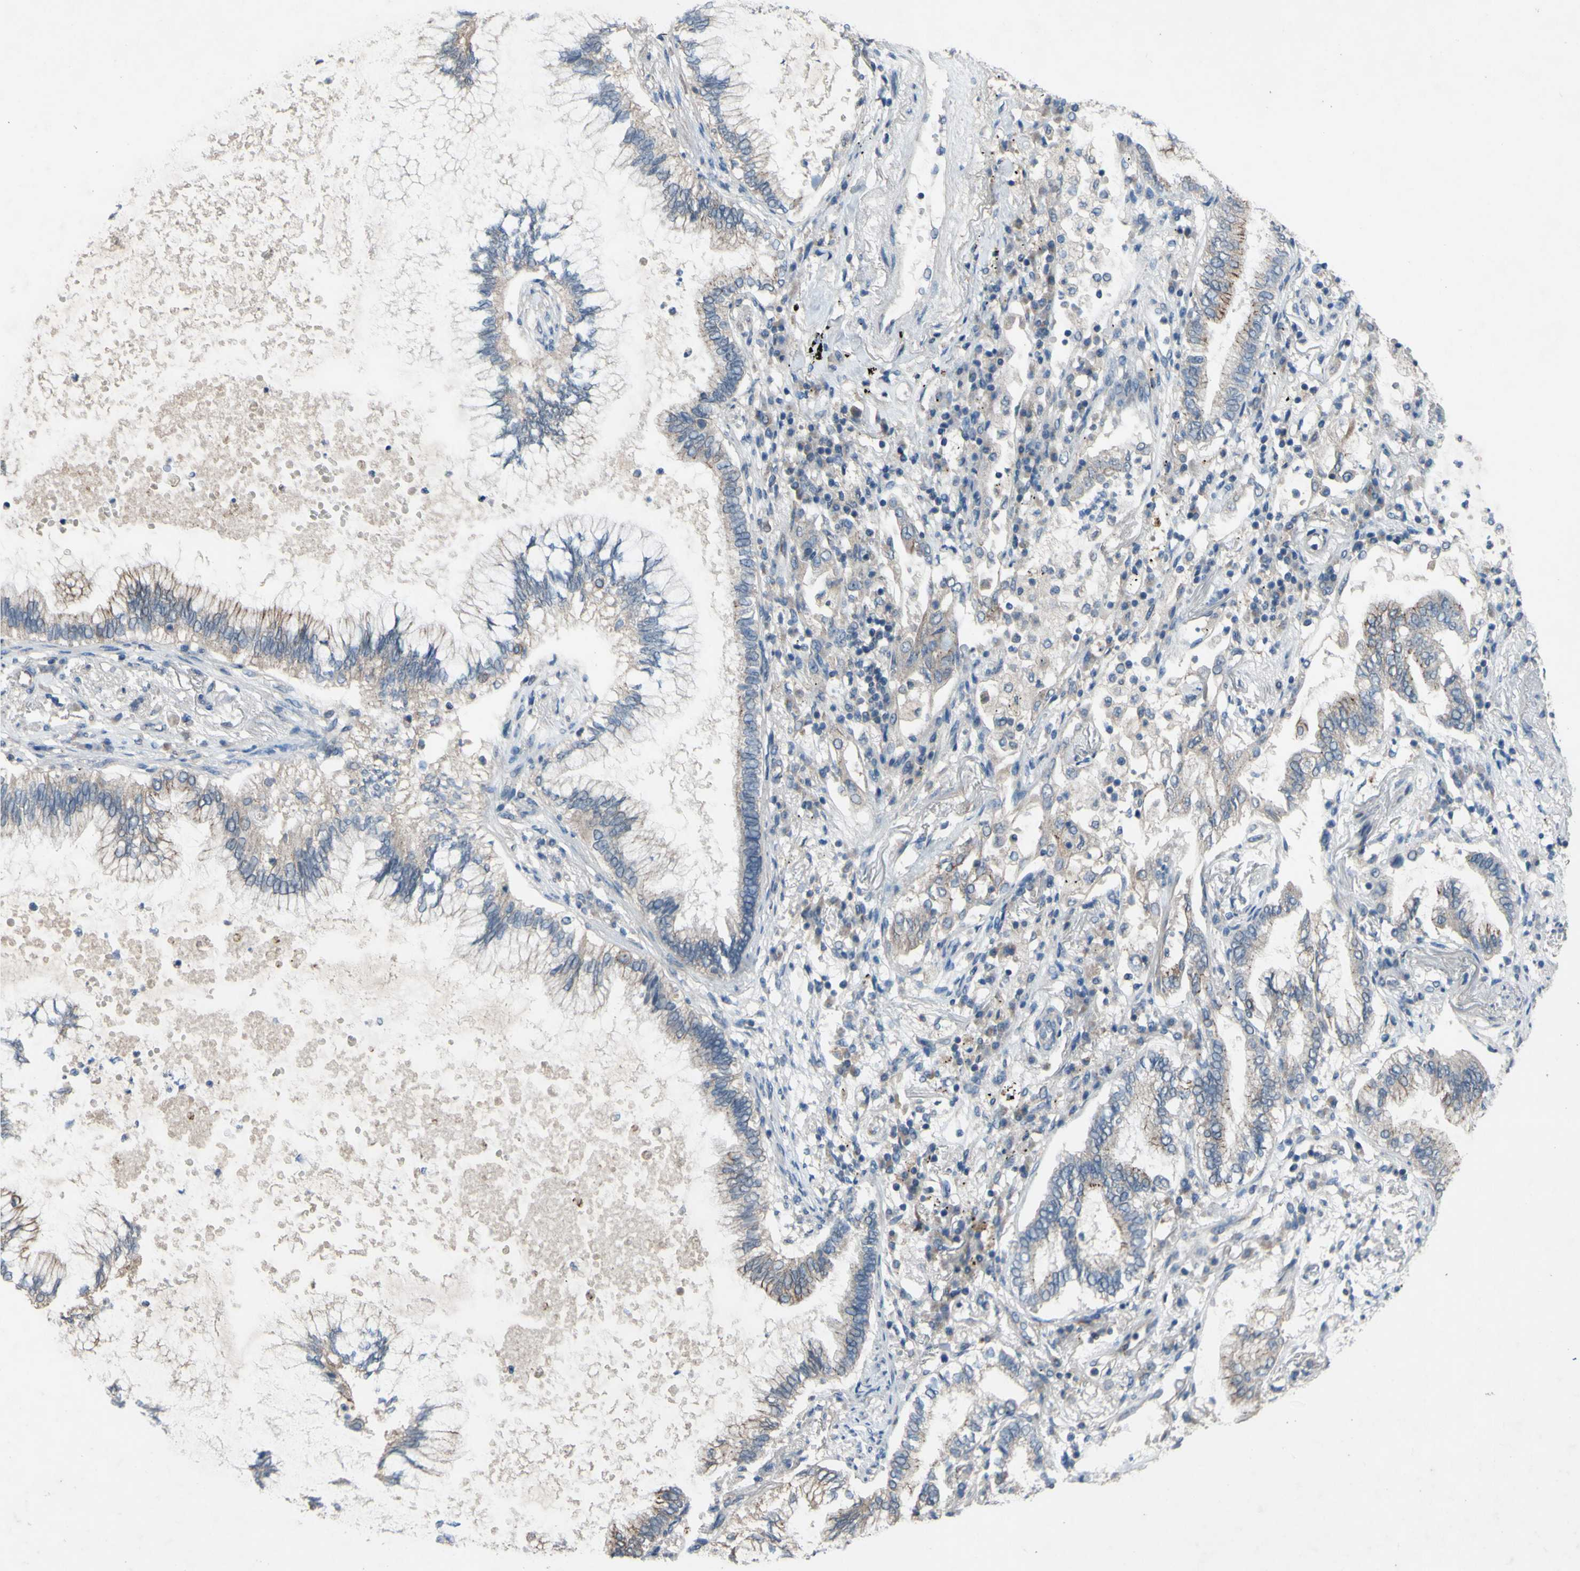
{"staining": {"intensity": "weak", "quantity": ">75%", "location": "cytoplasmic/membranous"}, "tissue": "lung cancer", "cell_type": "Tumor cells", "image_type": "cancer", "snomed": [{"axis": "morphology", "description": "Normal tissue, NOS"}, {"axis": "morphology", "description": "Adenocarcinoma, NOS"}, {"axis": "topography", "description": "Bronchus"}, {"axis": "topography", "description": "Lung"}], "caption": "Immunohistochemical staining of lung cancer (adenocarcinoma) exhibits weak cytoplasmic/membranous protein positivity in about >75% of tumor cells.", "gene": "CDCP1", "patient": {"sex": "female", "age": 70}}